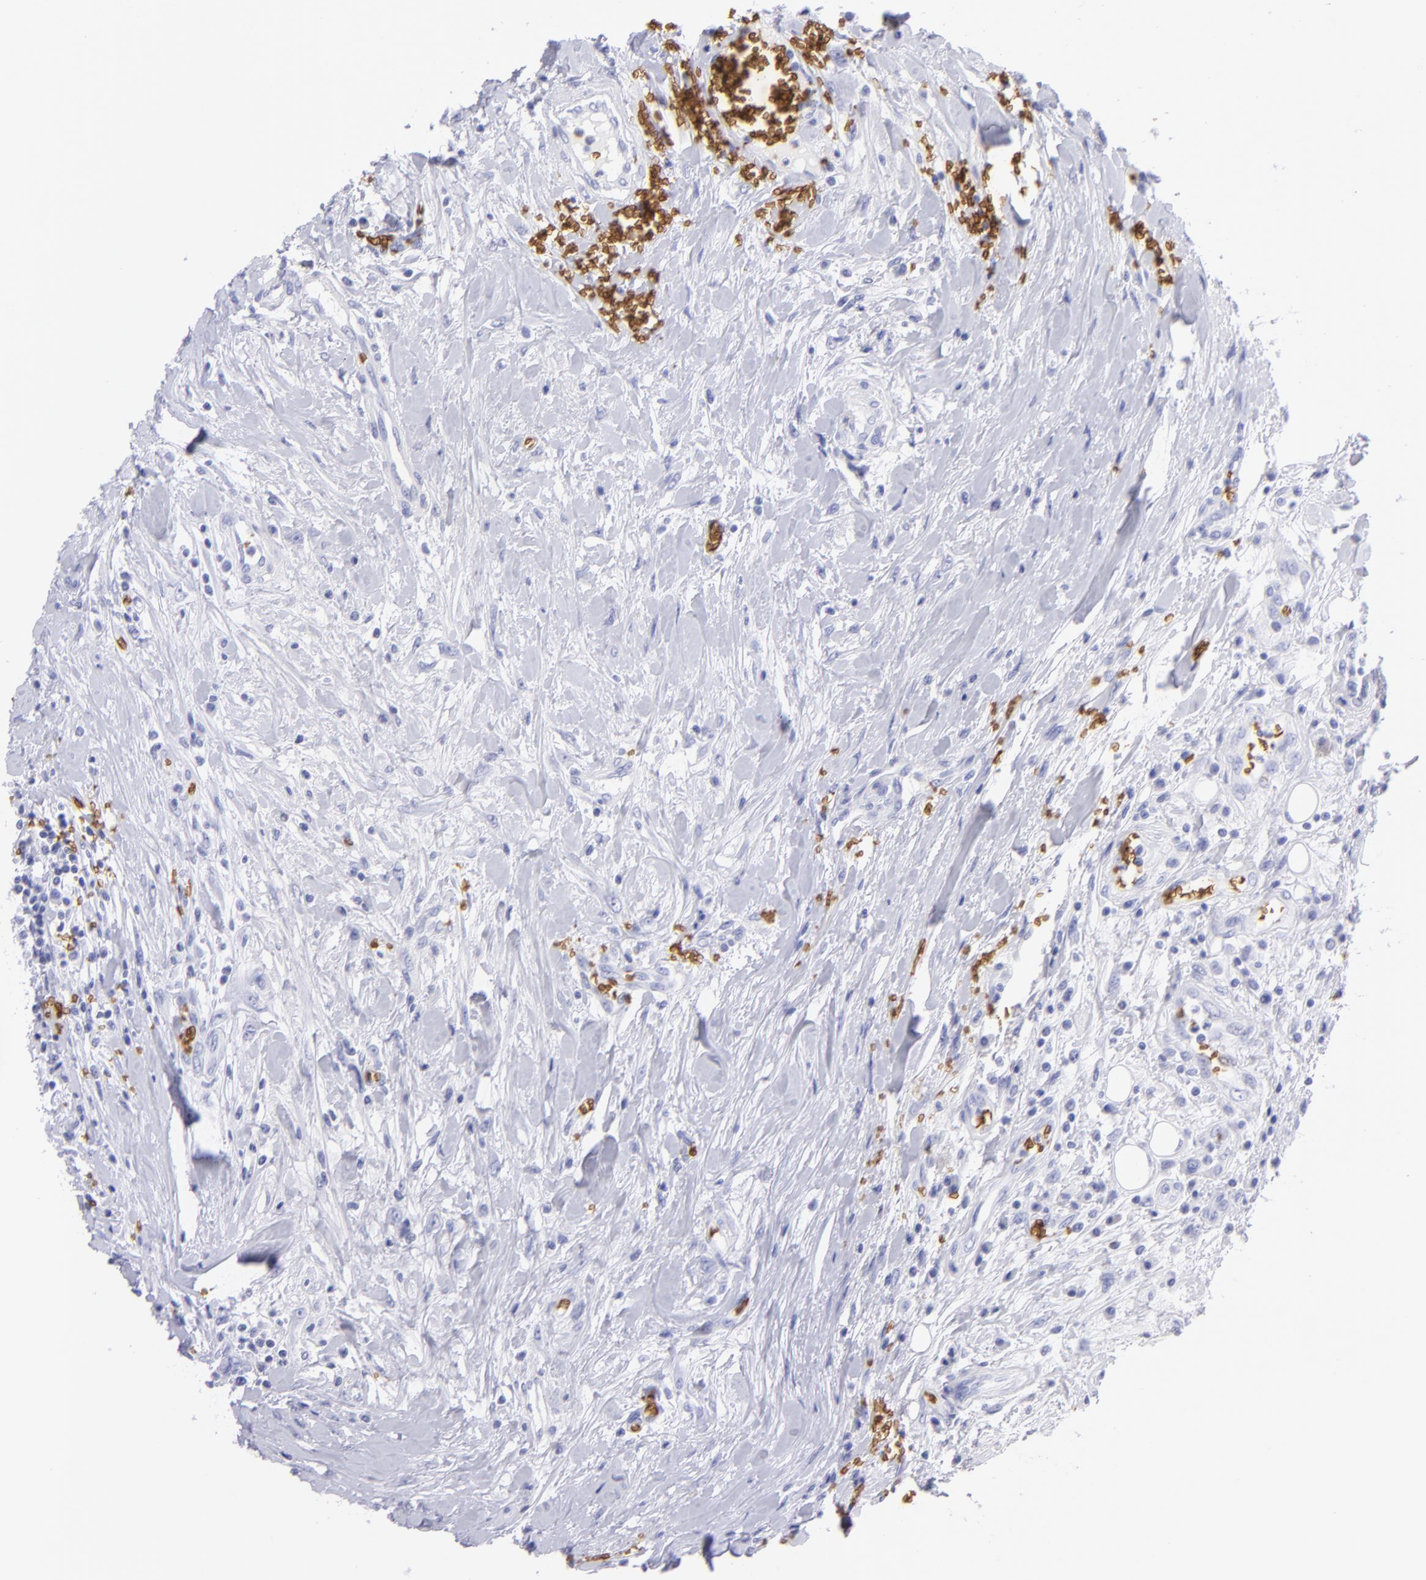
{"staining": {"intensity": "negative", "quantity": "none", "location": "none"}, "tissue": "head and neck cancer", "cell_type": "Tumor cells", "image_type": "cancer", "snomed": [{"axis": "morphology", "description": "Squamous cell carcinoma, NOS"}, {"axis": "morphology", "description": "Squamous cell carcinoma, metastatic, NOS"}, {"axis": "topography", "description": "Lymph node"}, {"axis": "topography", "description": "Salivary gland"}, {"axis": "topography", "description": "Head-Neck"}], "caption": "There is no significant positivity in tumor cells of head and neck cancer. (DAB (3,3'-diaminobenzidine) immunohistochemistry (IHC), high magnification).", "gene": "GYPA", "patient": {"sex": "female", "age": 74}}